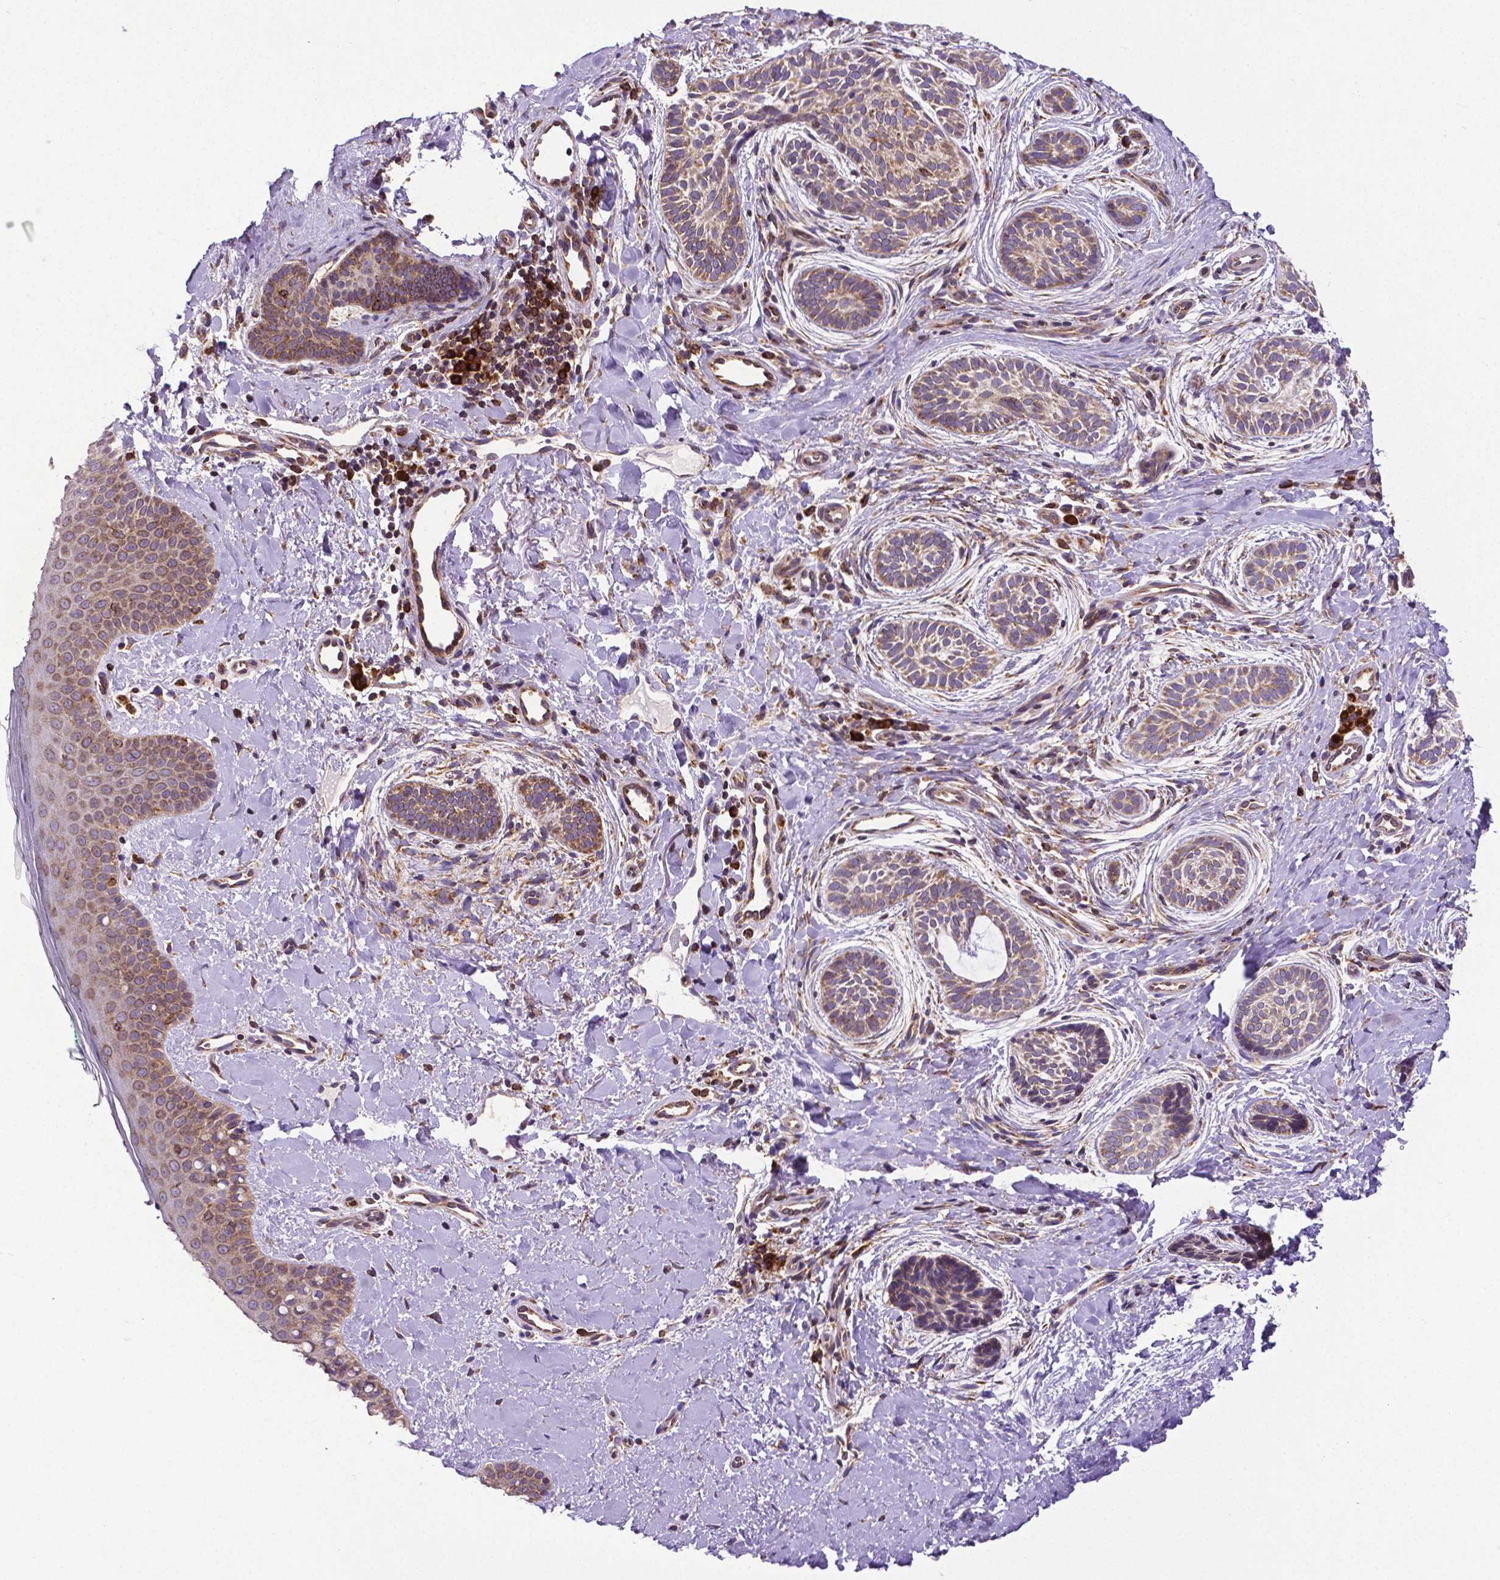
{"staining": {"intensity": "weak", "quantity": ">75%", "location": "cytoplasmic/membranous"}, "tissue": "skin cancer", "cell_type": "Tumor cells", "image_type": "cancer", "snomed": [{"axis": "morphology", "description": "Basal cell carcinoma"}, {"axis": "topography", "description": "Skin"}], "caption": "Immunohistochemical staining of human skin basal cell carcinoma demonstrates low levels of weak cytoplasmic/membranous protein expression in approximately >75% of tumor cells.", "gene": "MTDH", "patient": {"sex": "male", "age": 63}}